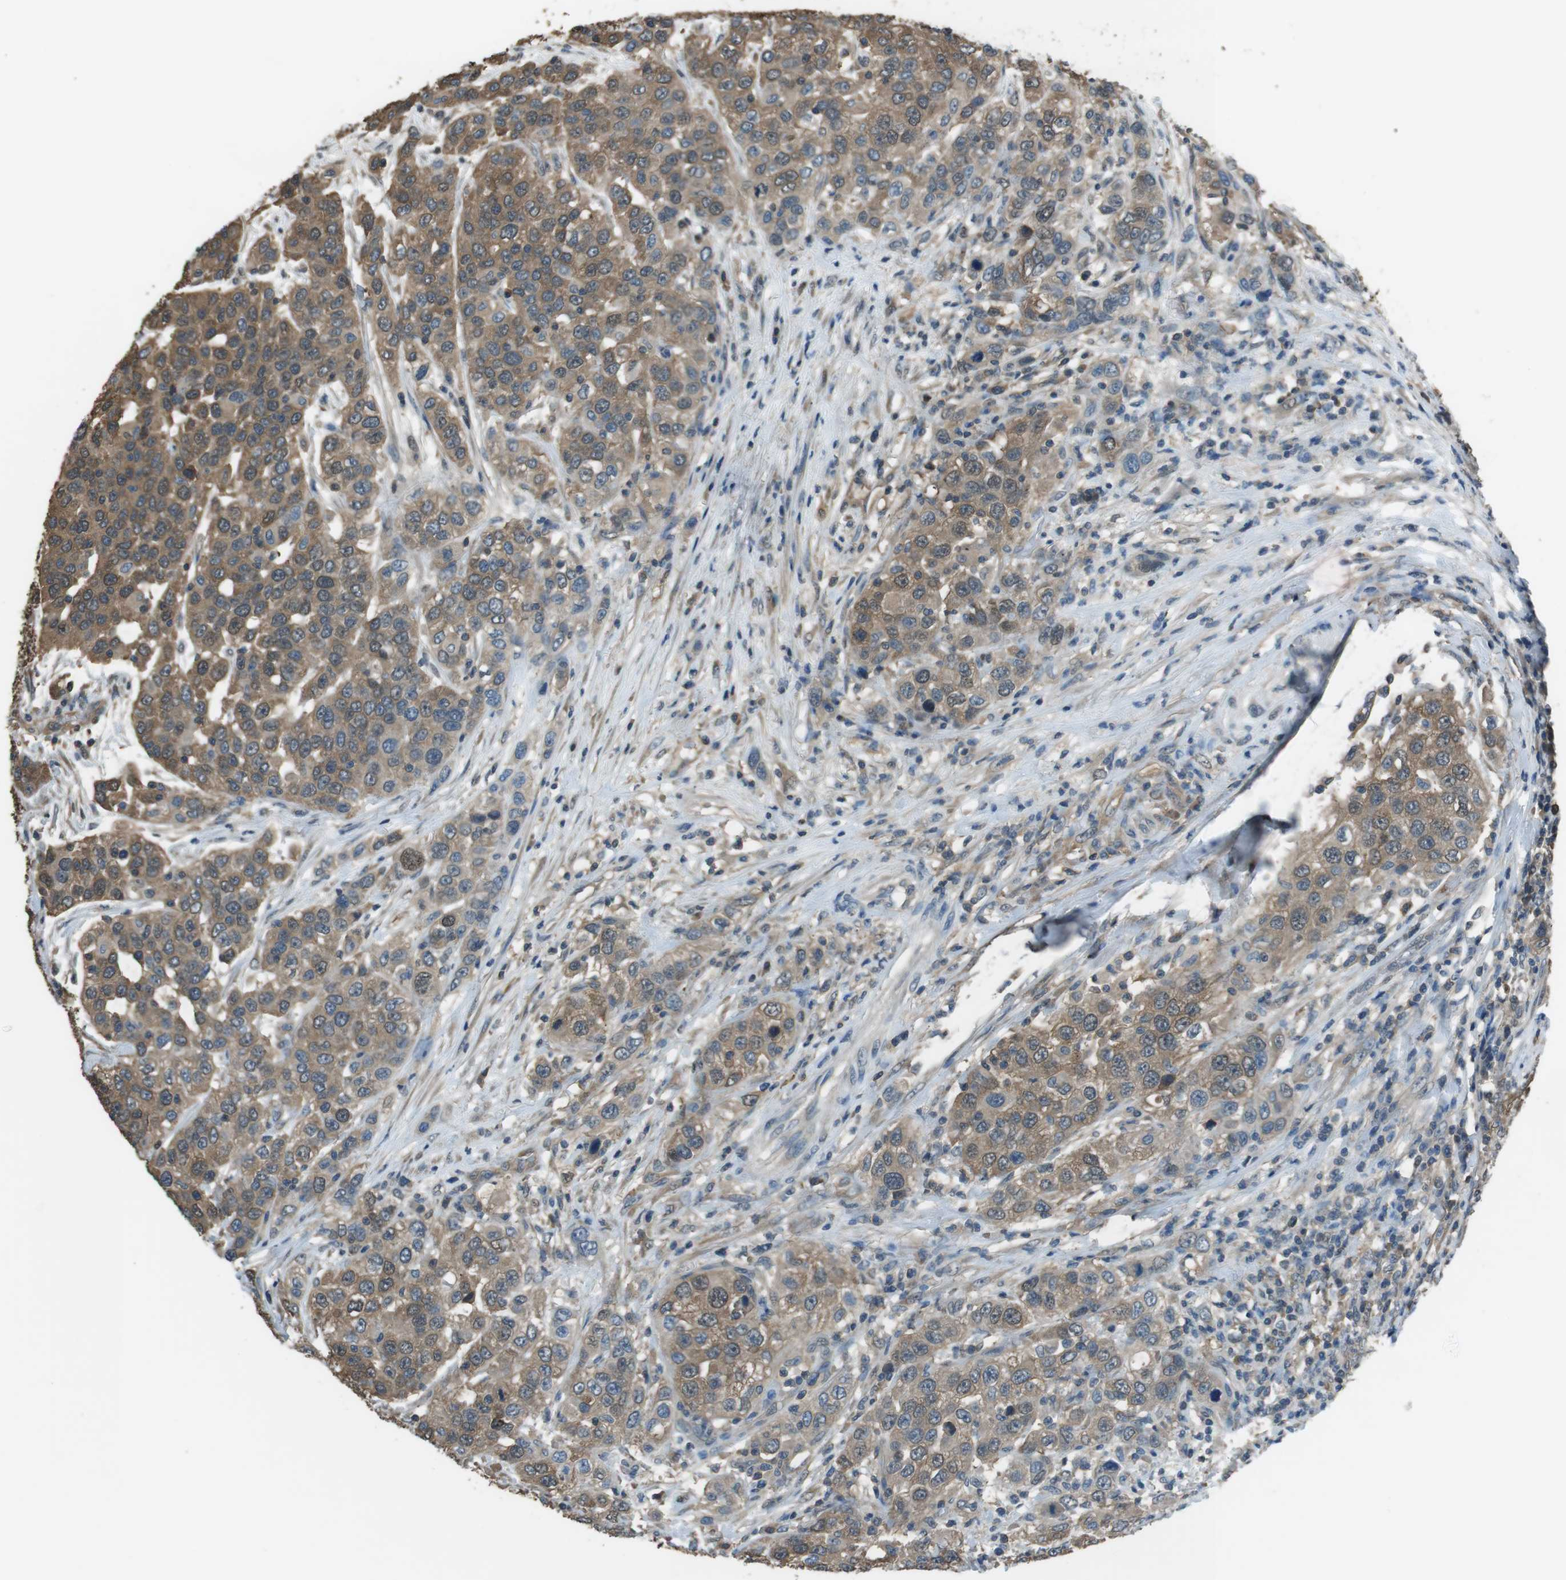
{"staining": {"intensity": "moderate", "quantity": ">75%", "location": "cytoplasmic/membranous"}, "tissue": "urothelial cancer", "cell_type": "Tumor cells", "image_type": "cancer", "snomed": [{"axis": "morphology", "description": "Urothelial carcinoma, High grade"}, {"axis": "topography", "description": "Urinary bladder"}], "caption": "The photomicrograph shows staining of urothelial cancer, revealing moderate cytoplasmic/membranous protein expression (brown color) within tumor cells. (DAB IHC with brightfield microscopy, high magnification).", "gene": "TWSG1", "patient": {"sex": "female", "age": 80}}